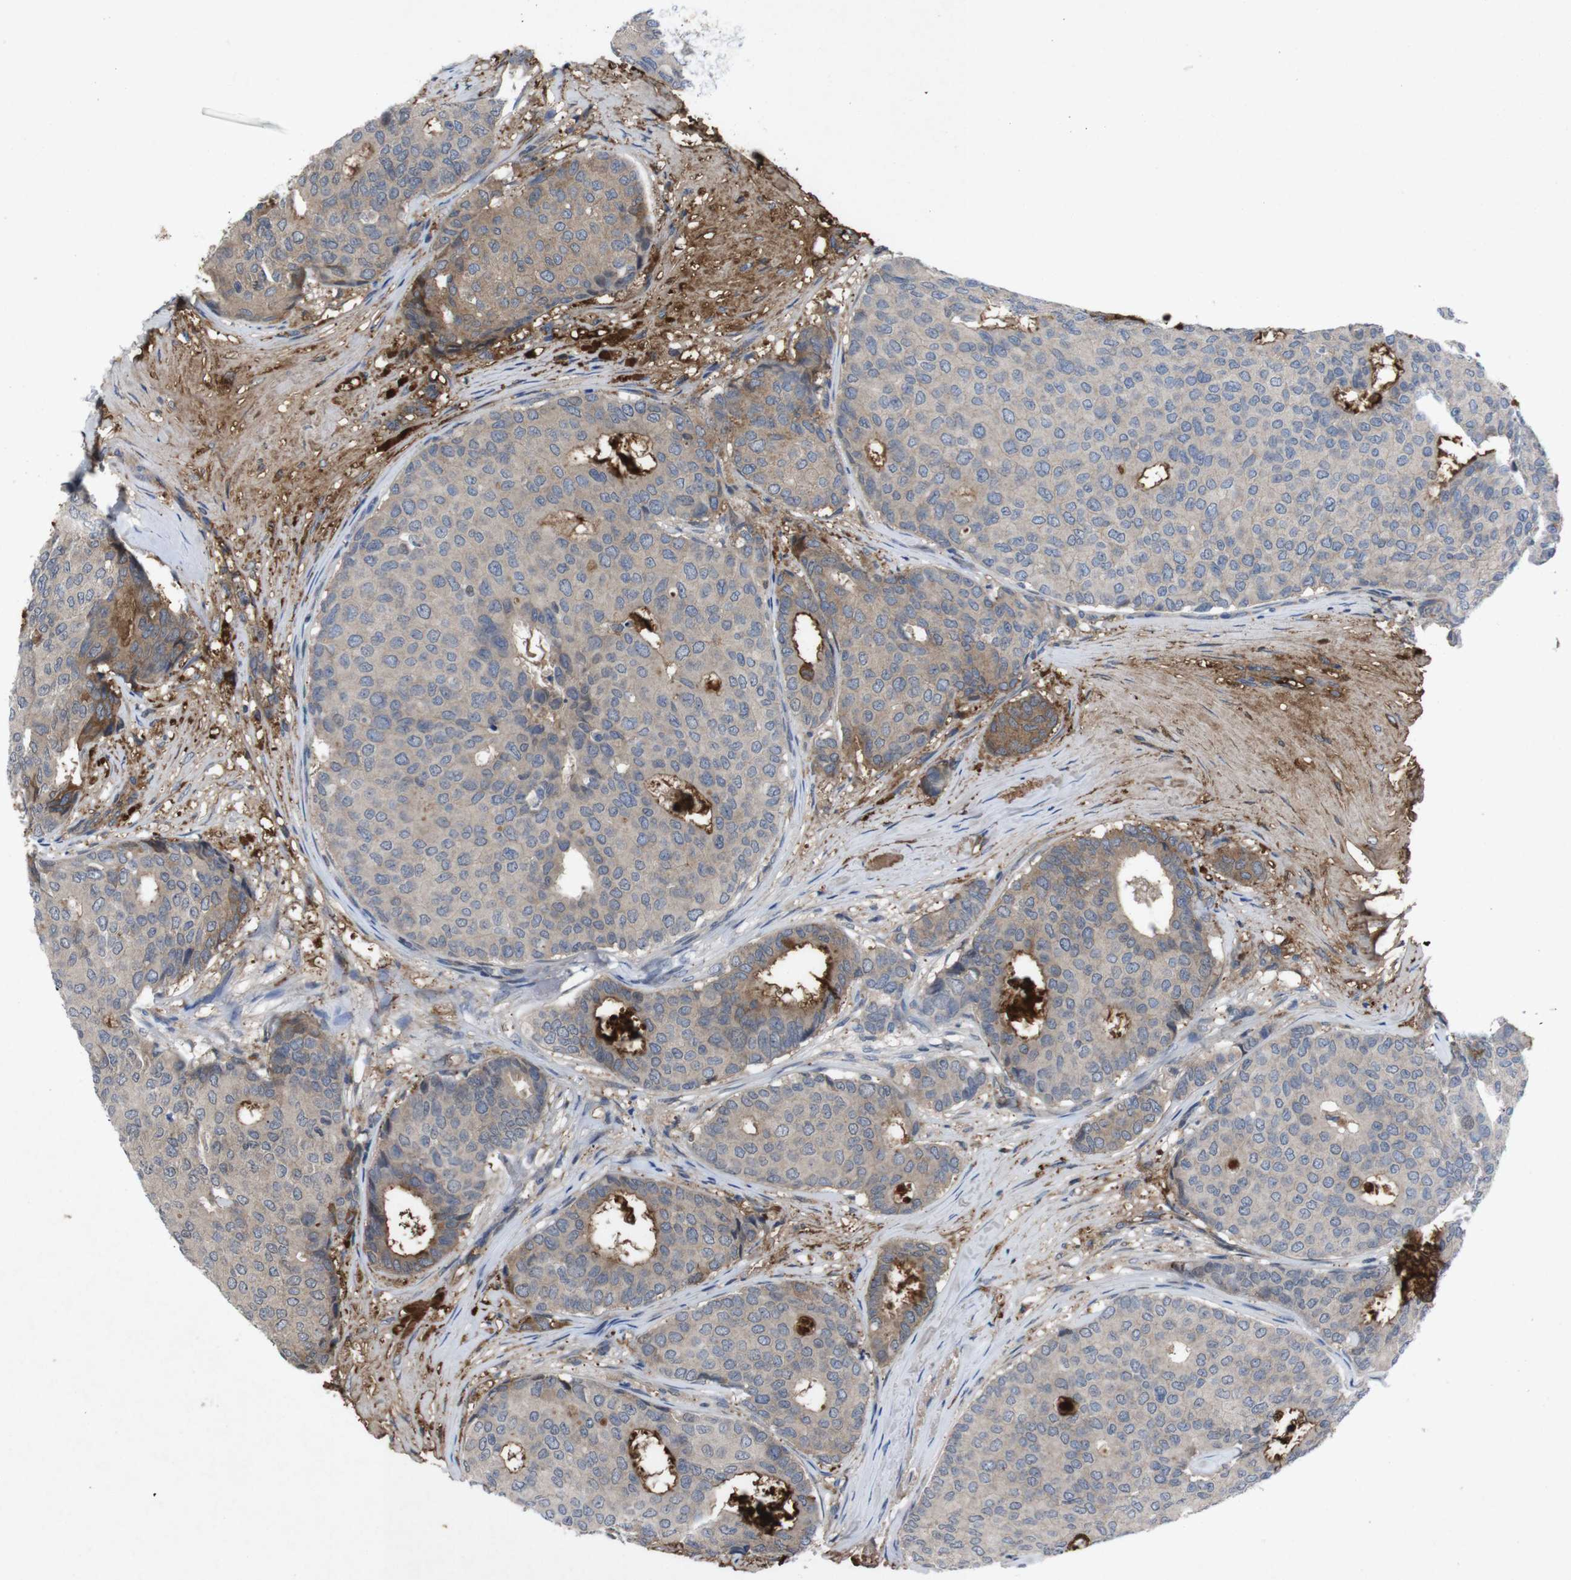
{"staining": {"intensity": "moderate", "quantity": "25%-75%", "location": "cytoplasmic/membranous"}, "tissue": "breast cancer", "cell_type": "Tumor cells", "image_type": "cancer", "snomed": [{"axis": "morphology", "description": "Duct carcinoma"}, {"axis": "topography", "description": "Breast"}], "caption": "Immunohistochemical staining of breast cancer exhibits medium levels of moderate cytoplasmic/membranous staining in about 25%-75% of tumor cells.", "gene": "SPTB", "patient": {"sex": "female", "age": 75}}